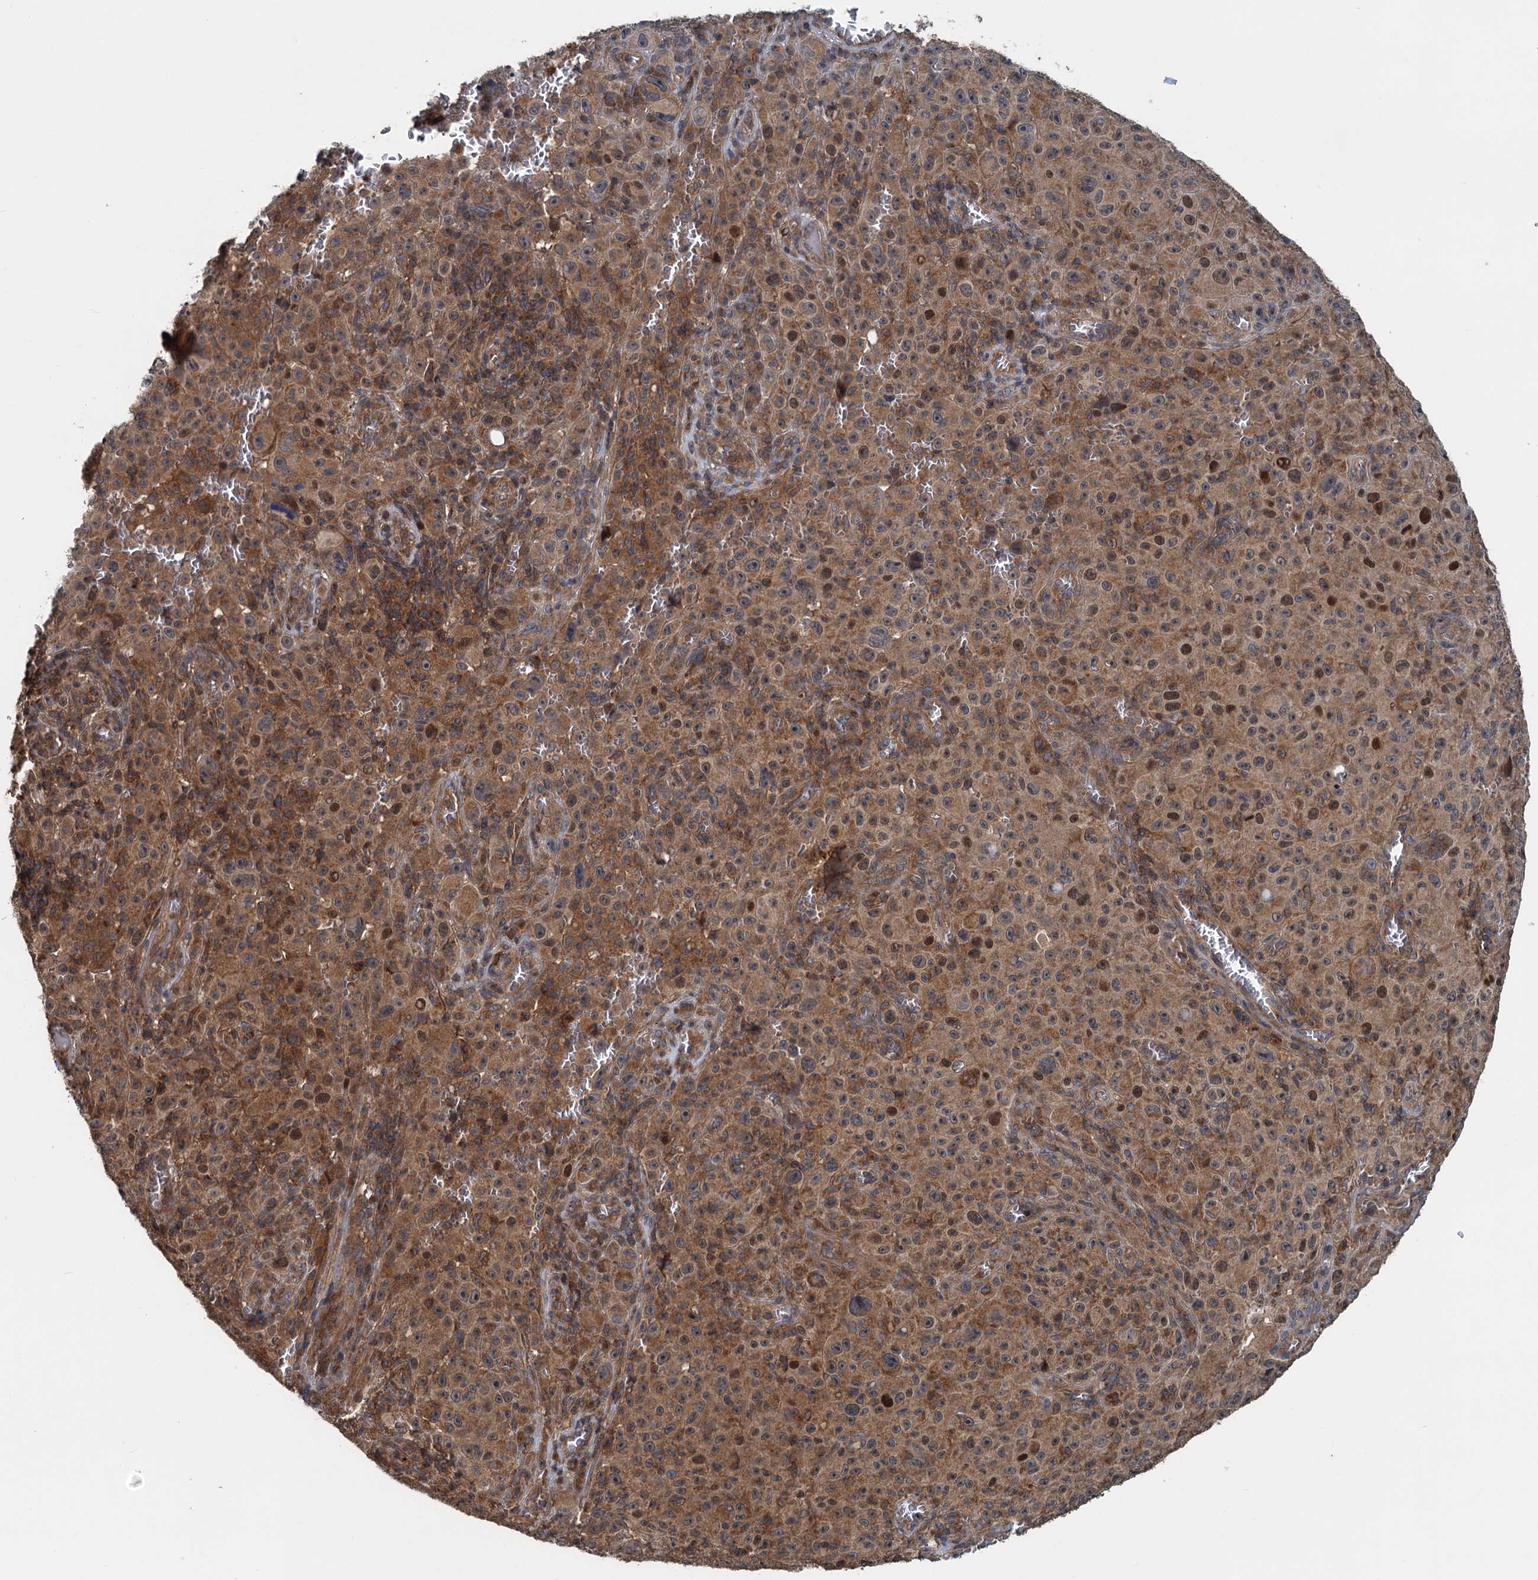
{"staining": {"intensity": "moderate", "quantity": ">75%", "location": "cytoplasmic/membranous"}, "tissue": "melanoma", "cell_type": "Tumor cells", "image_type": "cancer", "snomed": [{"axis": "morphology", "description": "Malignant melanoma, NOS"}, {"axis": "topography", "description": "Skin"}], "caption": "Immunohistochemical staining of malignant melanoma reveals medium levels of moderate cytoplasmic/membranous protein positivity in about >75% of tumor cells. Immunohistochemistry (ihc) stains the protein of interest in brown and the nuclei are stained blue.", "gene": "TEDC1", "patient": {"sex": "female", "age": 82}}